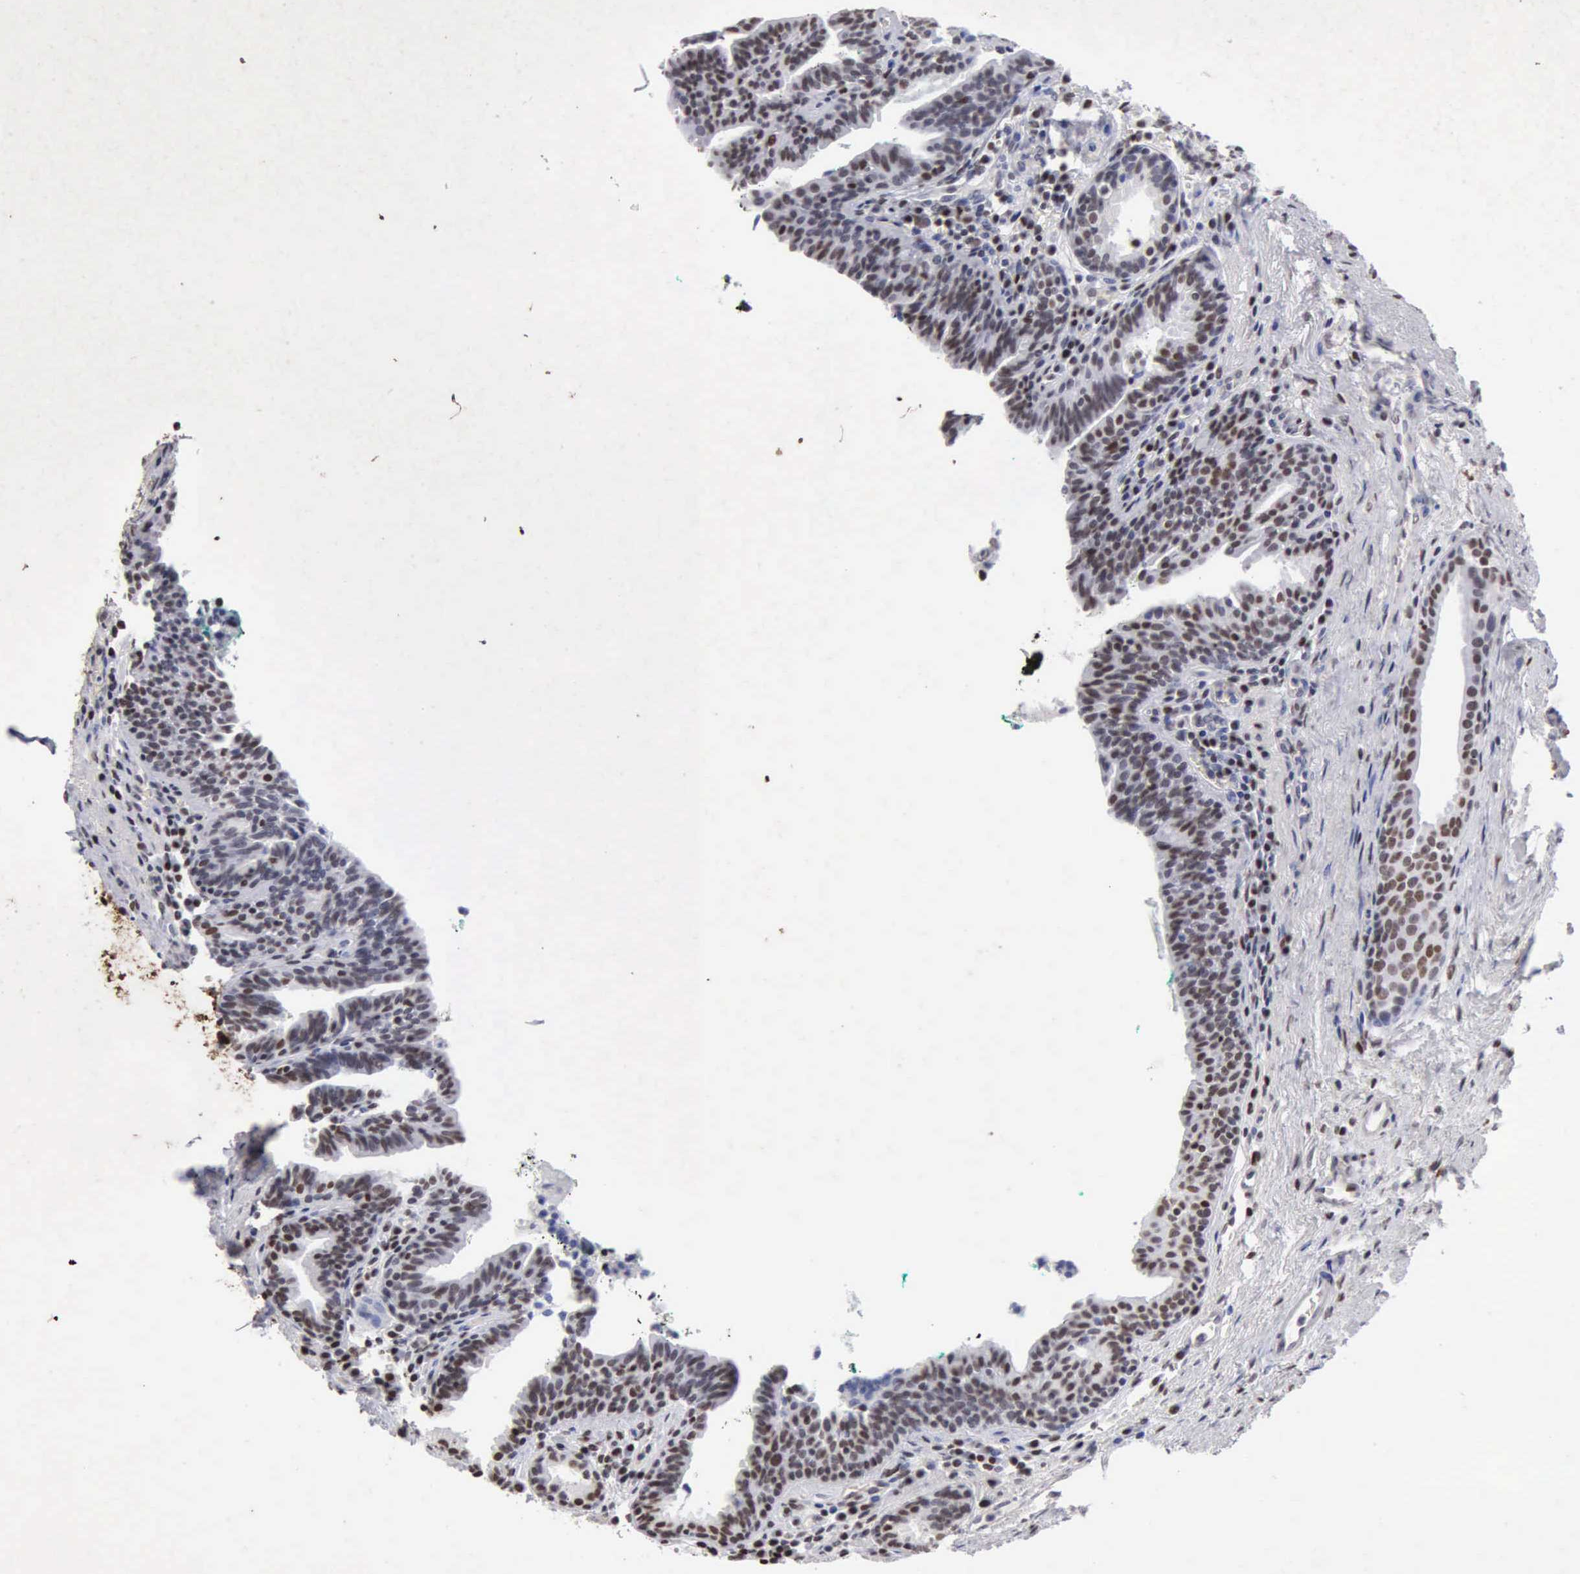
{"staining": {"intensity": "moderate", "quantity": "25%-75%", "location": "nuclear"}, "tissue": "prostate", "cell_type": "Glandular cells", "image_type": "normal", "snomed": [{"axis": "morphology", "description": "Normal tissue, NOS"}, {"axis": "topography", "description": "Prostate"}], "caption": "Prostate stained with DAB immunohistochemistry demonstrates medium levels of moderate nuclear expression in about 25%-75% of glandular cells. (Stains: DAB in brown, nuclei in blue, Microscopy: brightfield microscopy at high magnification).", "gene": "CCNG1", "patient": {"sex": "male", "age": 65}}